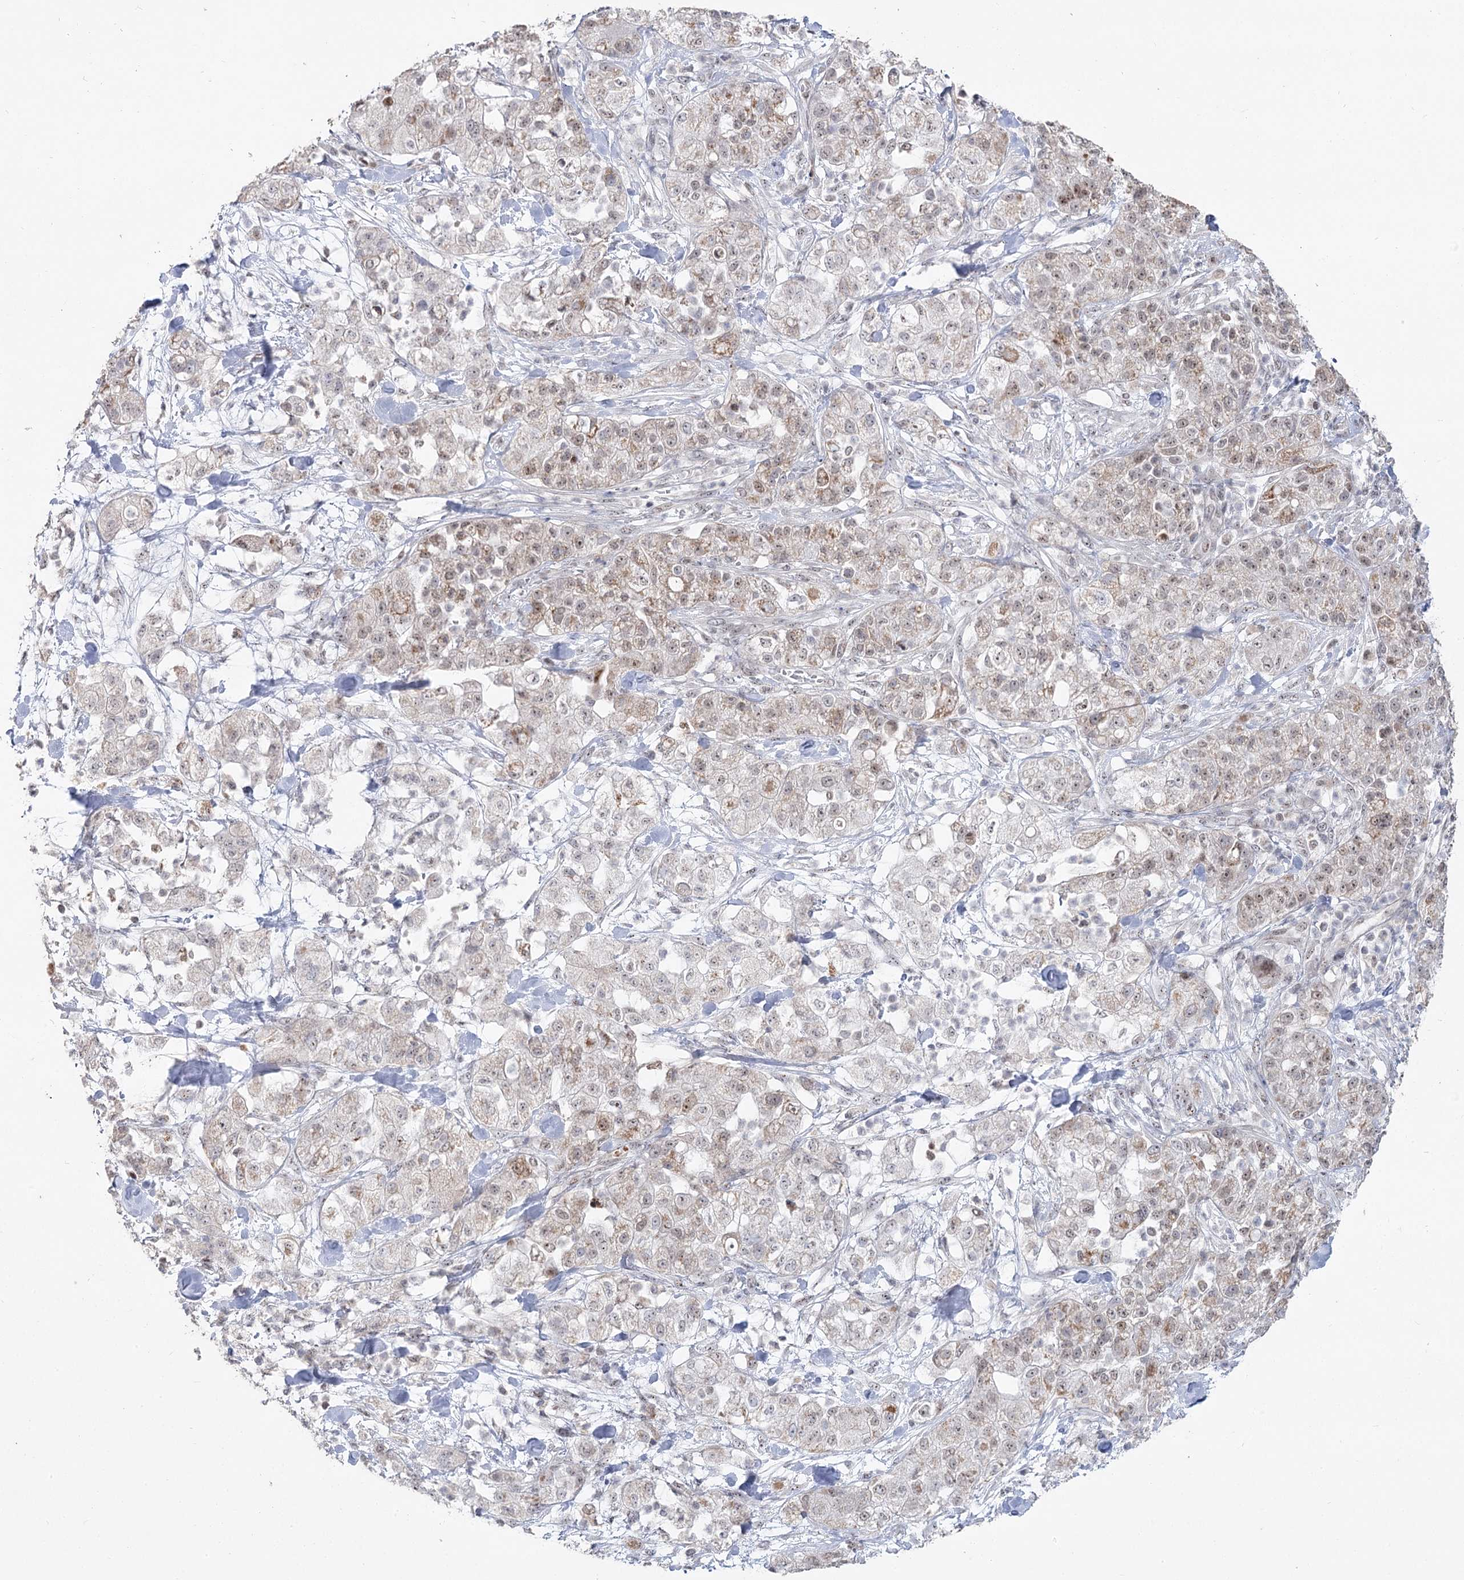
{"staining": {"intensity": "weak", "quantity": "25%-75%", "location": "cytoplasmic/membranous,nuclear"}, "tissue": "pancreatic cancer", "cell_type": "Tumor cells", "image_type": "cancer", "snomed": [{"axis": "morphology", "description": "Adenocarcinoma, NOS"}, {"axis": "topography", "description": "Pancreas"}], "caption": "Protein staining of pancreatic cancer (adenocarcinoma) tissue exhibits weak cytoplasmic/membranous and nuclear staining in about 25%-75% of tumor cells. The protein is stained brown, and the nuclei are stained in blue (DAB IHC with brightfield microscopy, high magnification).", "gene": "RUFY4", "patient": {"sex": "female", "age": 78}}